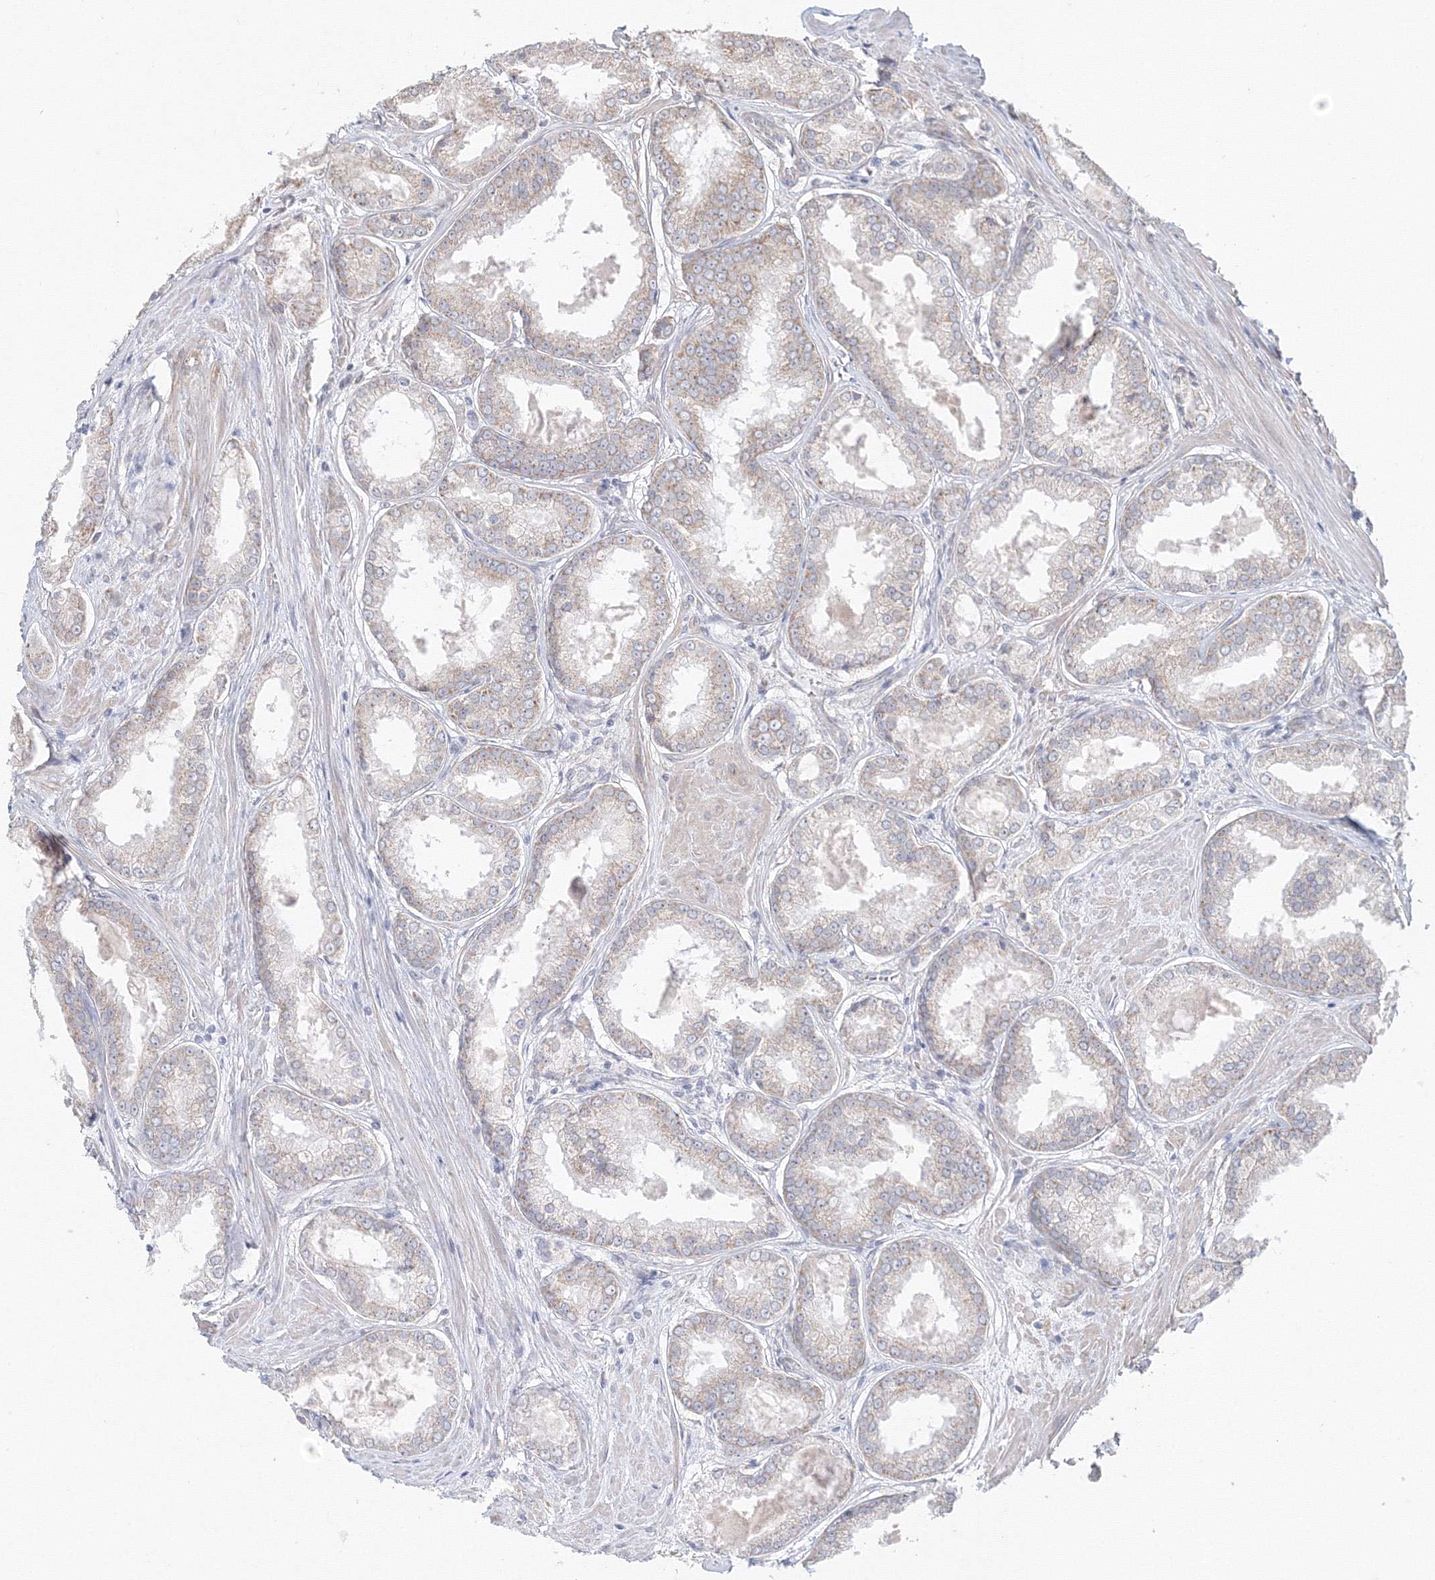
{"staining": {"intensity": "weak", "quantity": "<25%", "location": "cytoplasmic/membranous"}, "tissue": "prostate cancer", "cell_type": "Tumor cells", "image_type": "cancer", "snomed": [{"axis": "morphology", "description": "Adenocarcinoma, Low grade"}, {"axis": "topography", "description": "Prostate"}], "caption": "Immunohistochemical staining of human adenocarcinoma (low-grade) (prostate) exhibits no significant expression in tumor cells.", "gene": "DHRS12", "patient": {"sex": "male", "age": 64}}